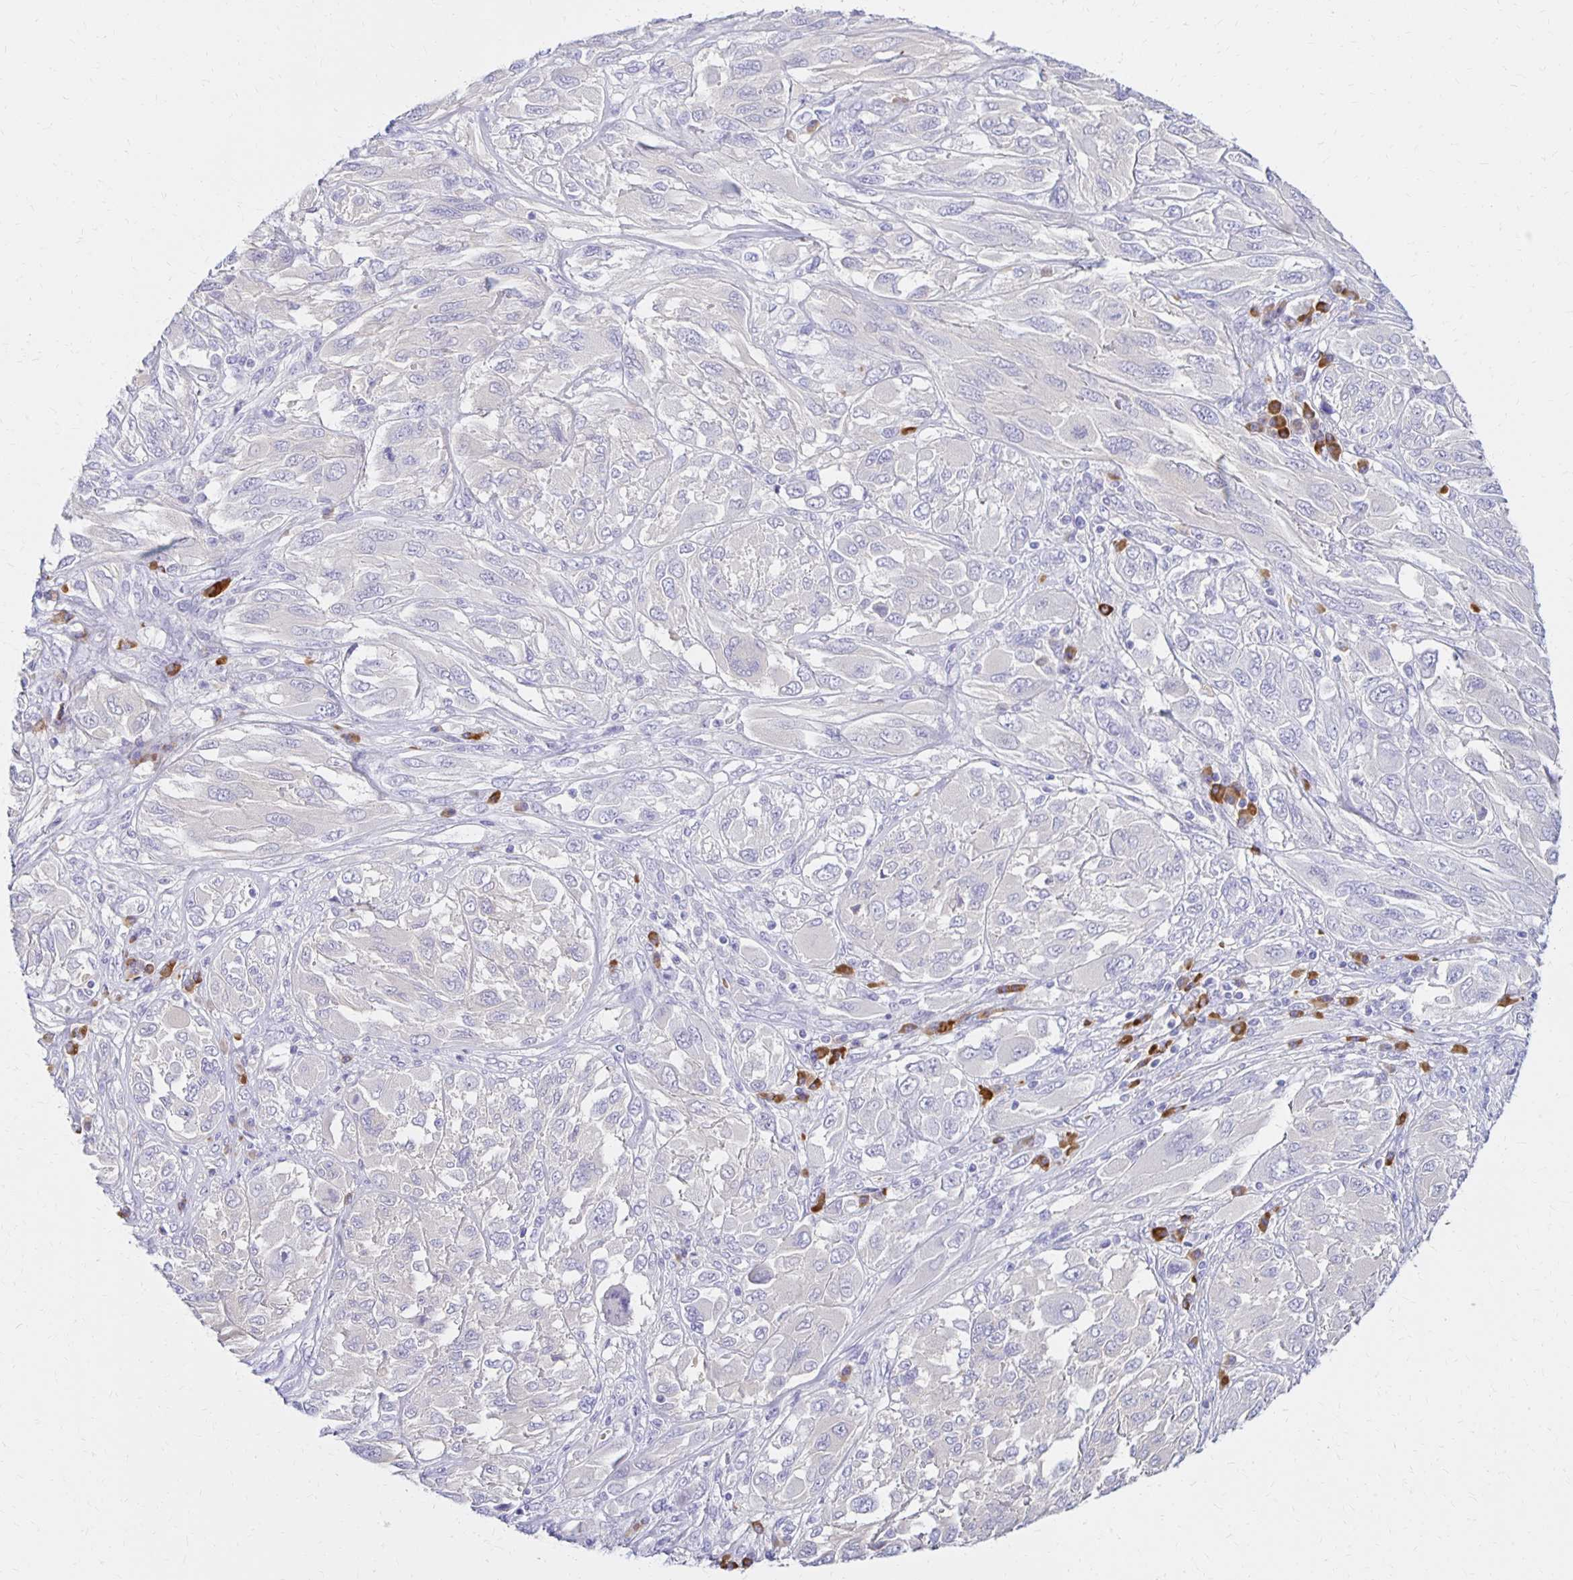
{"staining": {"intensity": "negative", "quantity": "none", "location": "none"}, "tissue": "melanoma", "cell_type": "Tumor cells", "image_type": "cancer", "snomed": [{"axis": "morphology", "description": "Malignant melanoma, NOS"}, {"axis": "topography", "description": "Skin"}], "caption": "Immunohistochemical staining of melanoma demonstrates no significant expression in tumor cells.", "gene": "FNTB", "patient": {"sex": "female", "age": 91}}